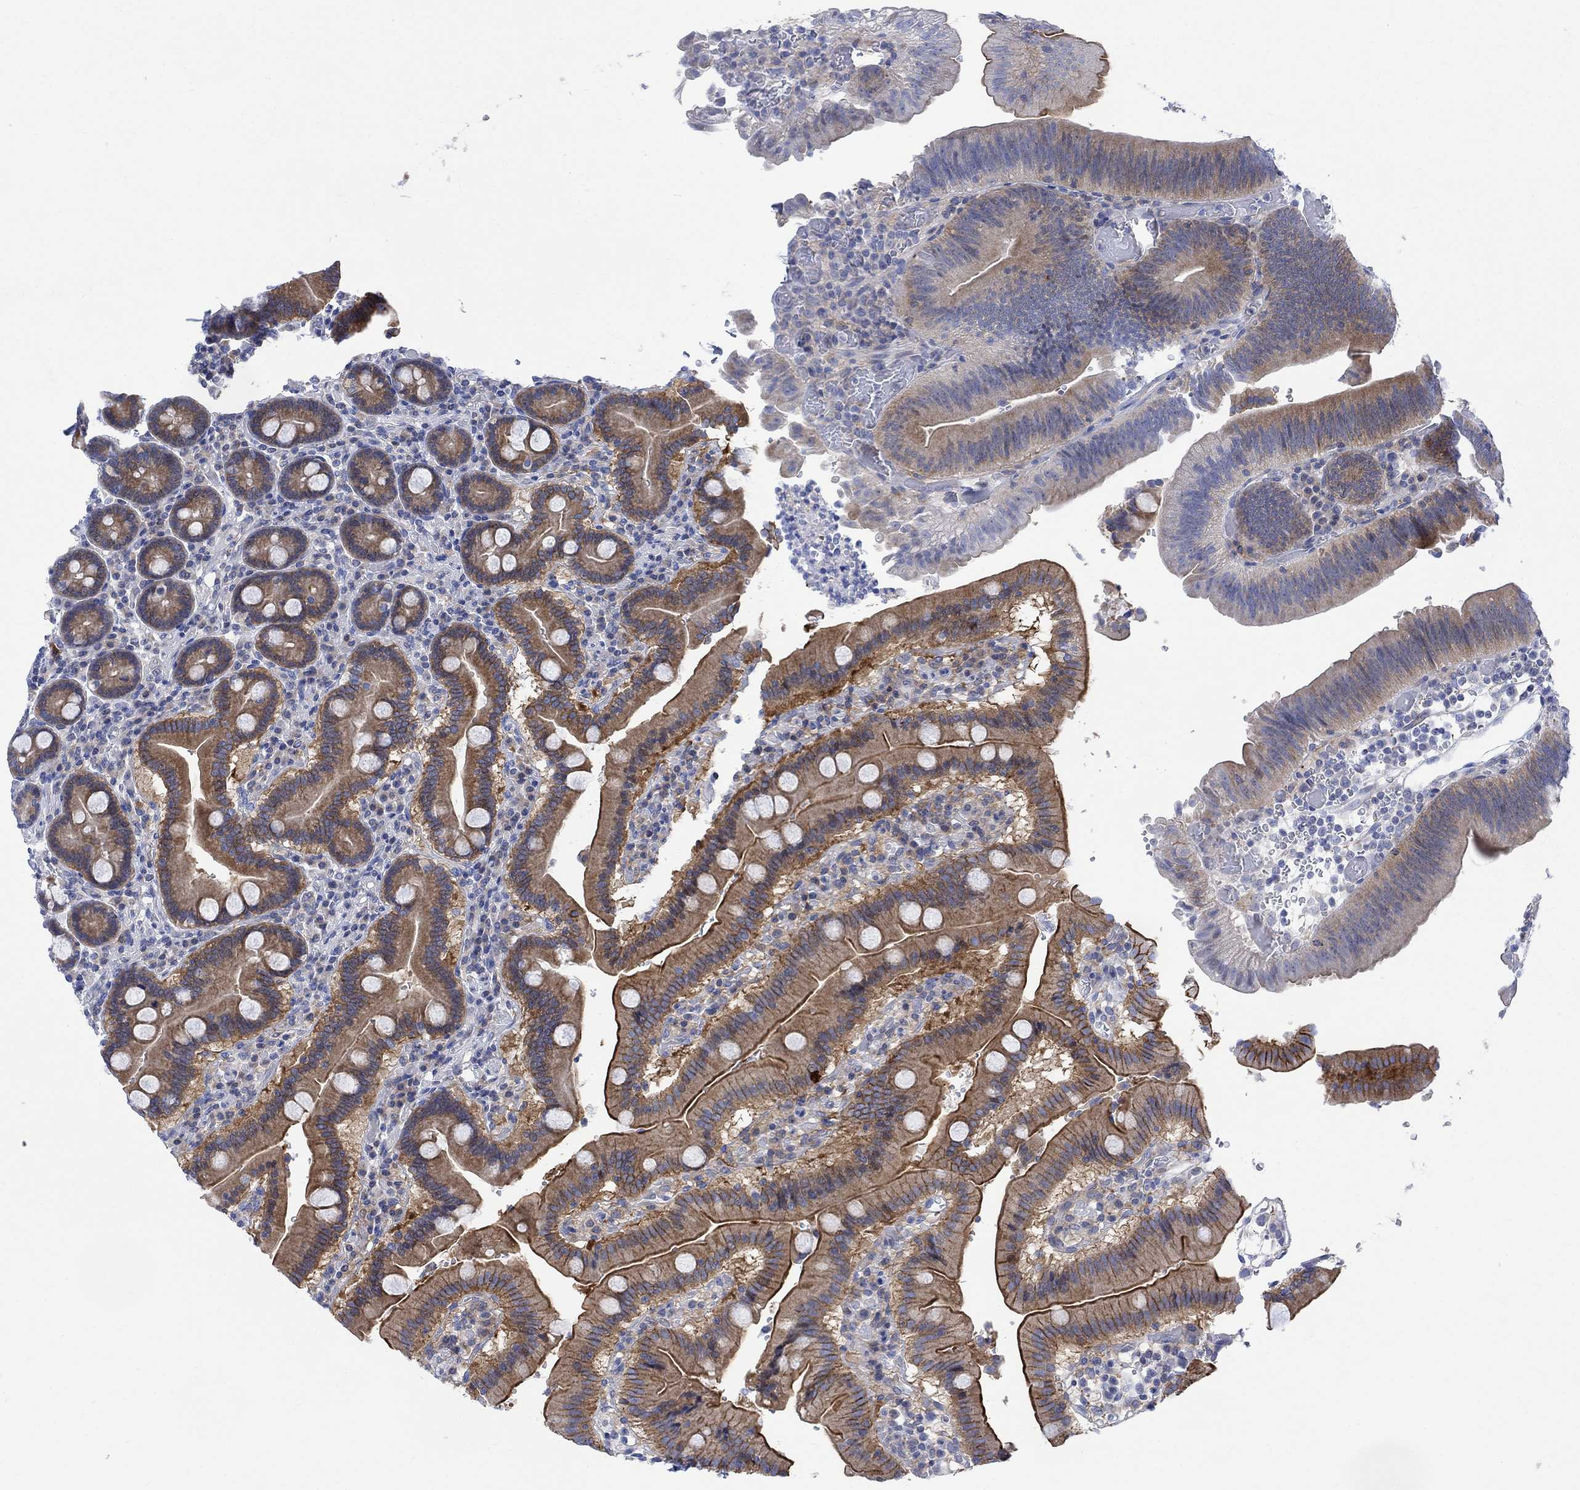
{"staining": {"intensity": "strong", "quantity": "25%-75%", "location": "cytoplasmic/membranous"}, "tissue": "duodenum", "cell_type": "Glandular cells", "image_type": "normal", "snomed": [{"axis": "morphology", "description": "Normal tissue, NOS"}, {"axis": "topography", "description": "Duodenum"}], "caption": "Glandular cells exhibit high levels of strong cytoplasmic/membranous positivity in about 25%-75% of cells in normal duodenum.", "gene": "ARSK", "patient": {"sex": "female", "age": 62}}